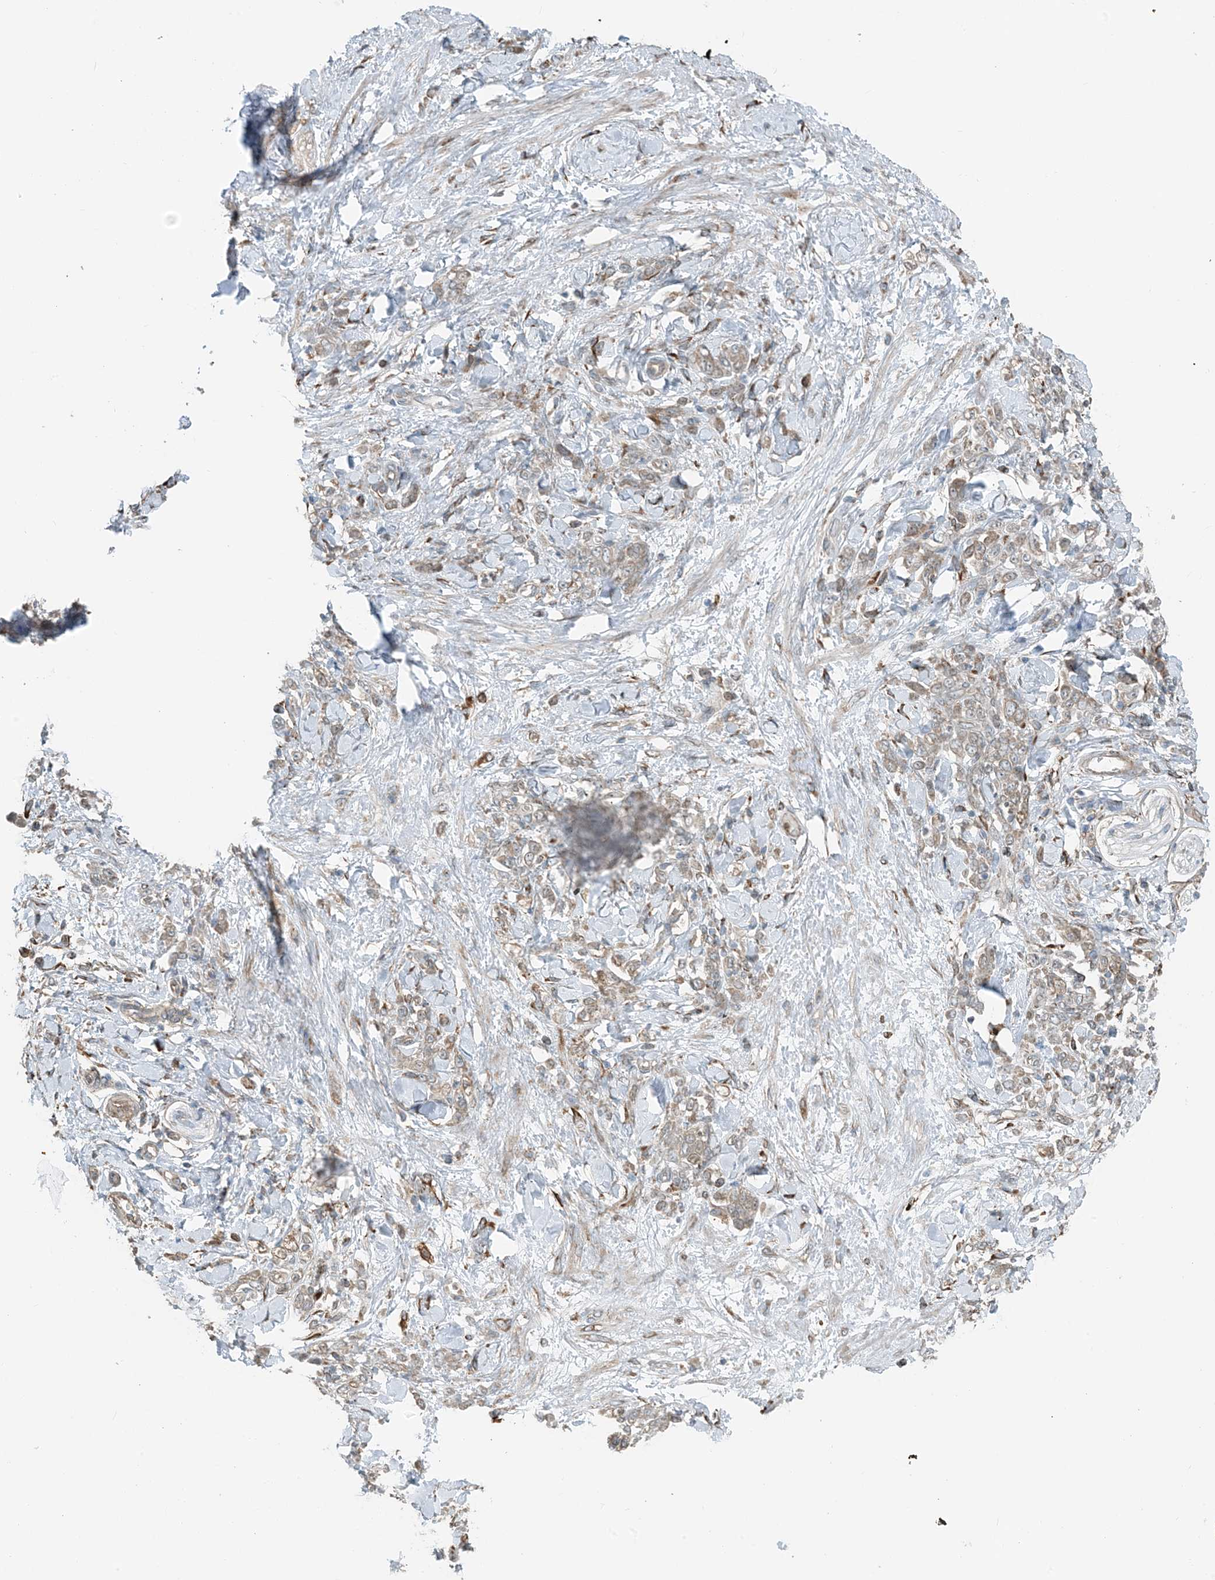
{"staining": {"intensity": "weak", "quantity": ">75%", "location": "cytoplasmic/membranous"}, "tissue": "stomach cancer", "cell_type": "Tumor cells", "image_type": "cancer", "snomed": [{"axis": "morphology", "description": "Normal tissue, NOS"}, {"axis": "morphology", "description": "Adenocarcinoma, NOS"}, {"axis": "topography", "description": "Stomach"}], "caption": "DAB (3,3'-diaminobenzidine) immunohistochemical staining of stomach cancer (adenocarcinoma) displays weak cytoplasmic/membranous protein positivity in approximately >75% of tumor cells. (IHC, brightfield microscopy, high magnification).", "gene": "CERKL", "patient": {"sex": "male", "age": 82}}